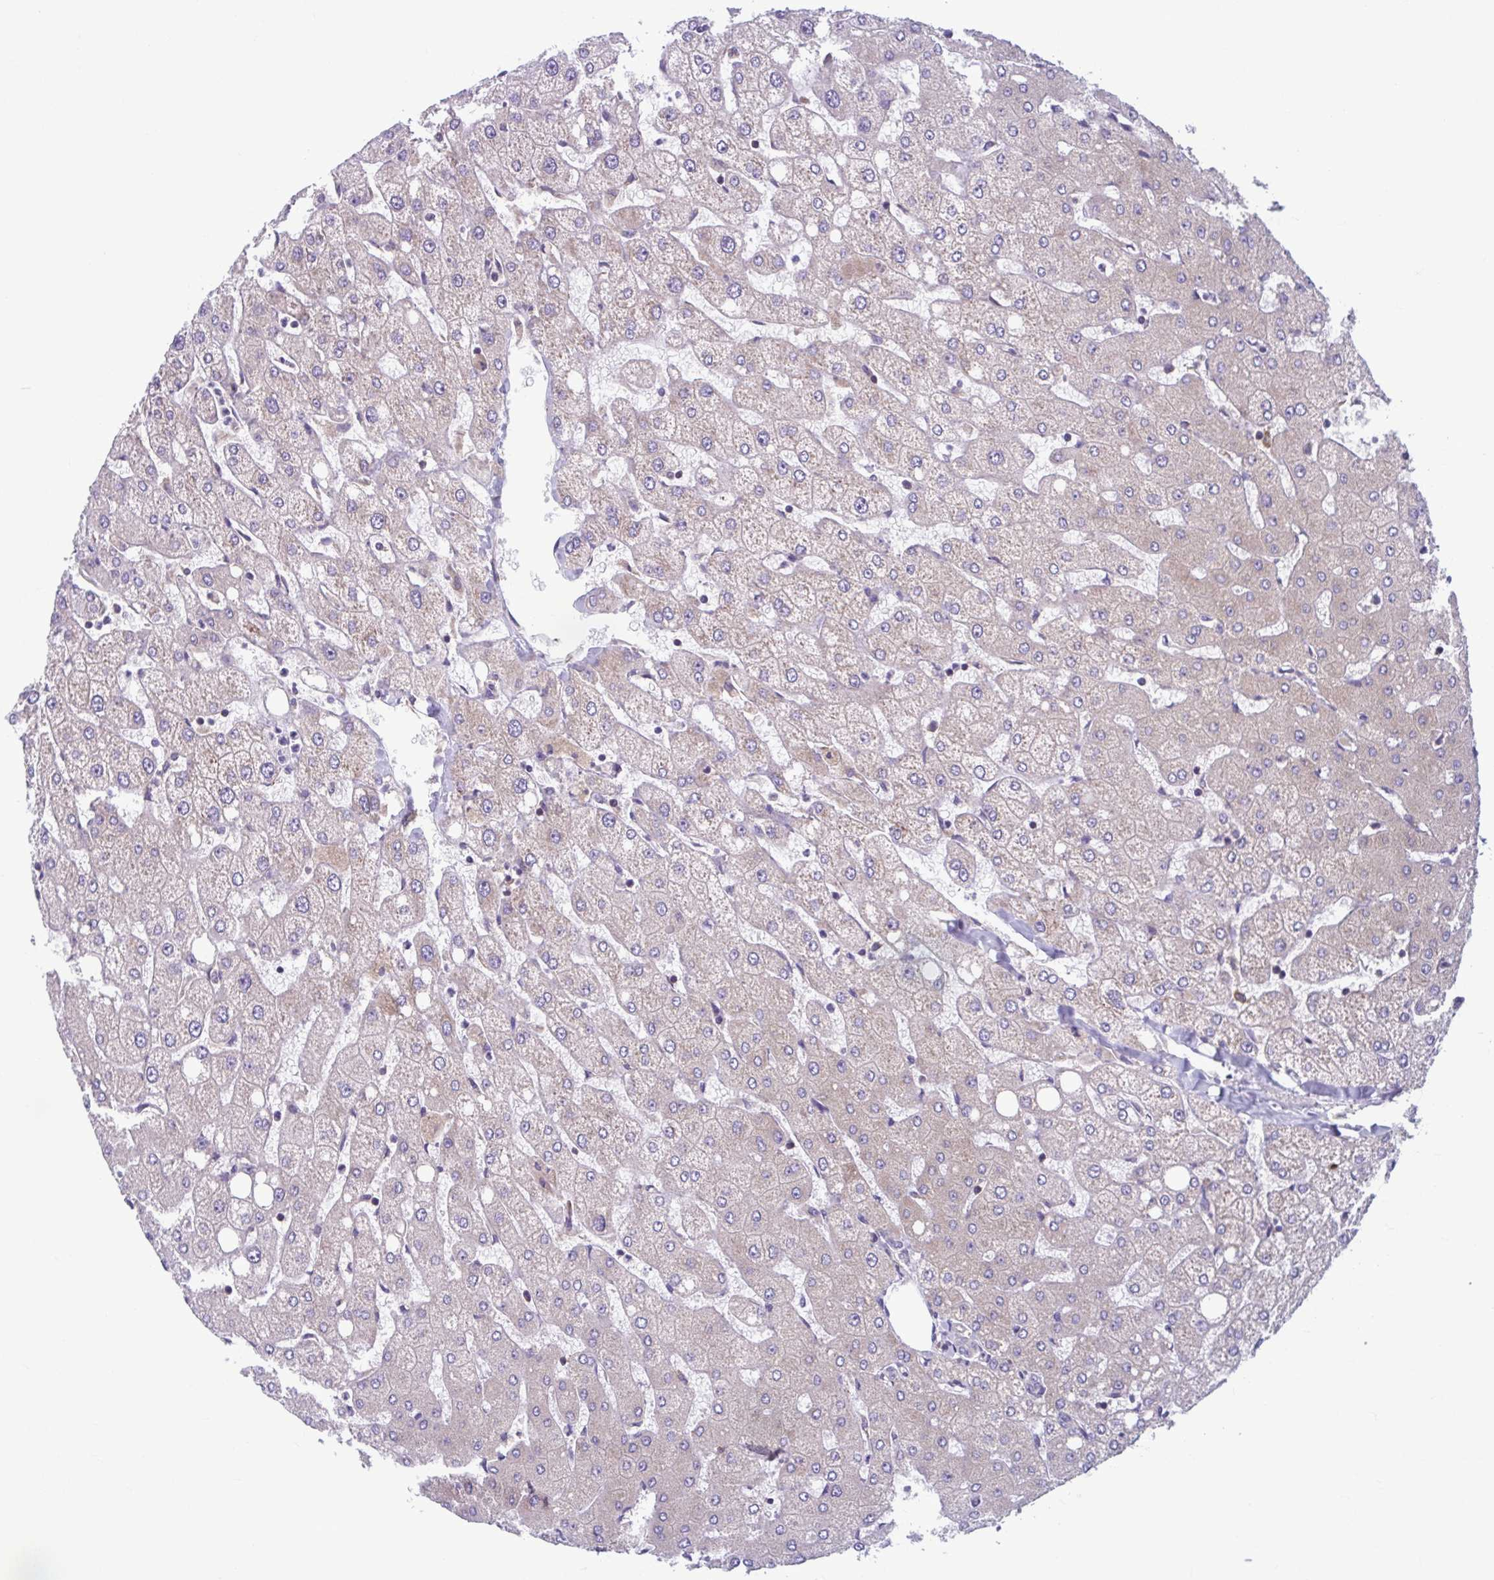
{"staining": {"intensity": "negative", "quantity": "none", "location": "none"}, "tissue": "liver", "cell_type": "Cholangiocytes", "image_type": "normal", "snomed": [{"axis": "morphology", "description": "Normal tissue, NOS"}, {"axis": "topography", "description": "Liver"}], "caption": "Immunohistochemistry (IHC) micrograph of benign liver stained for a protein (brown), which displays no expression in cholangiocytes.", "gene": "RPS16", "patient": {"sex": "female", "age": 54}}